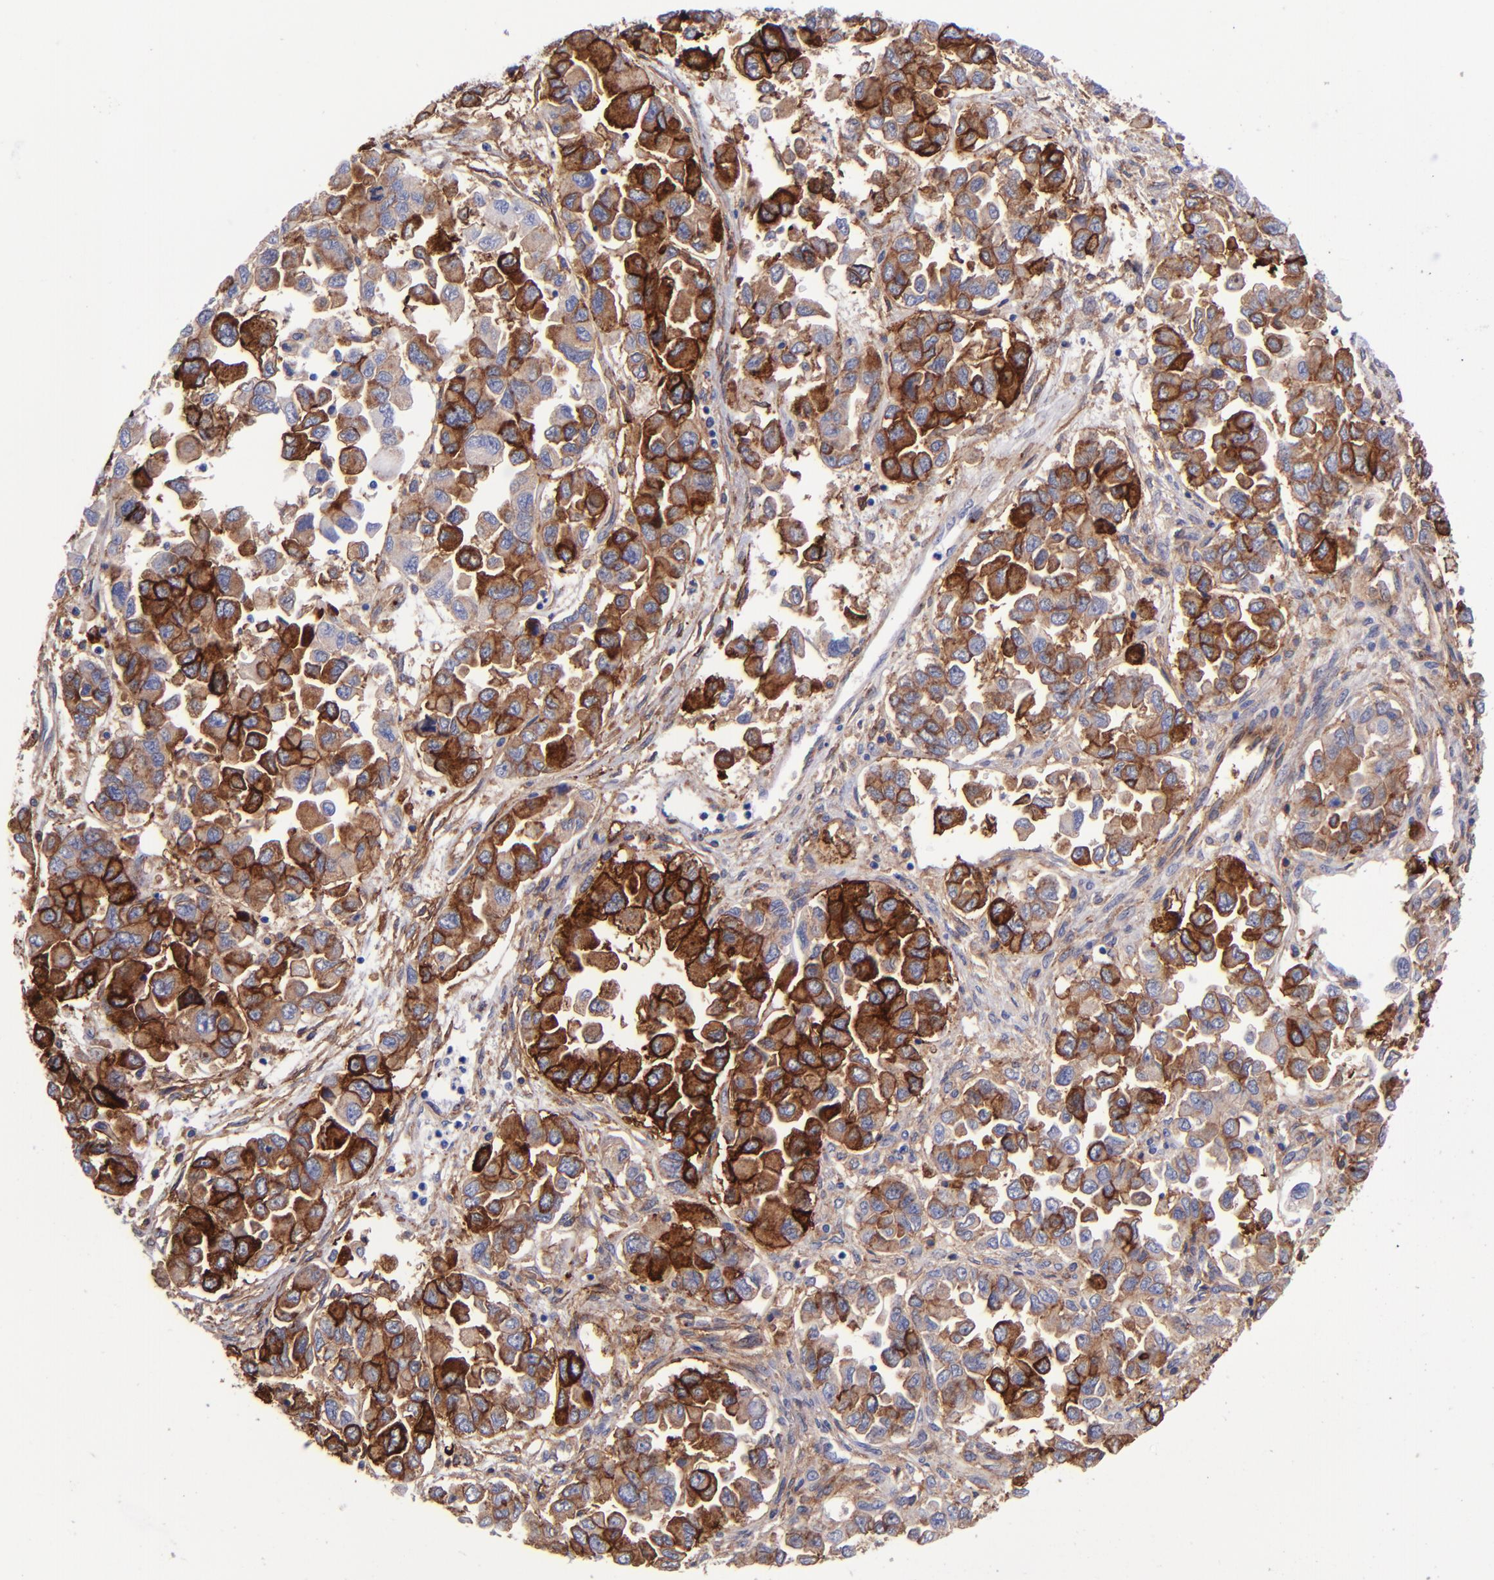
{"staining": {"intensity": "strong", "quantity": ">75%", "location": "cytoplasmic/membranous"}, "tissue": "ovarian cancer", "cell_type": "Tumor cells", "image_type": "cancer", "snomed": [{"axis": "morphology", "description": "Cystadenocarcinoma, serous, NOS"}, {"axis": "topography", "description": "Ovary"}], "caption": "The image reveals immunohistochemical staining of ovarian cancer (serous cystadenocarcinoma). There is strong cytoplasmic/membranous positivity is identified in approximately >75% of tumor cells.", "gene": "ITGAV", "patient": {"sex": "female", "age": 84}}